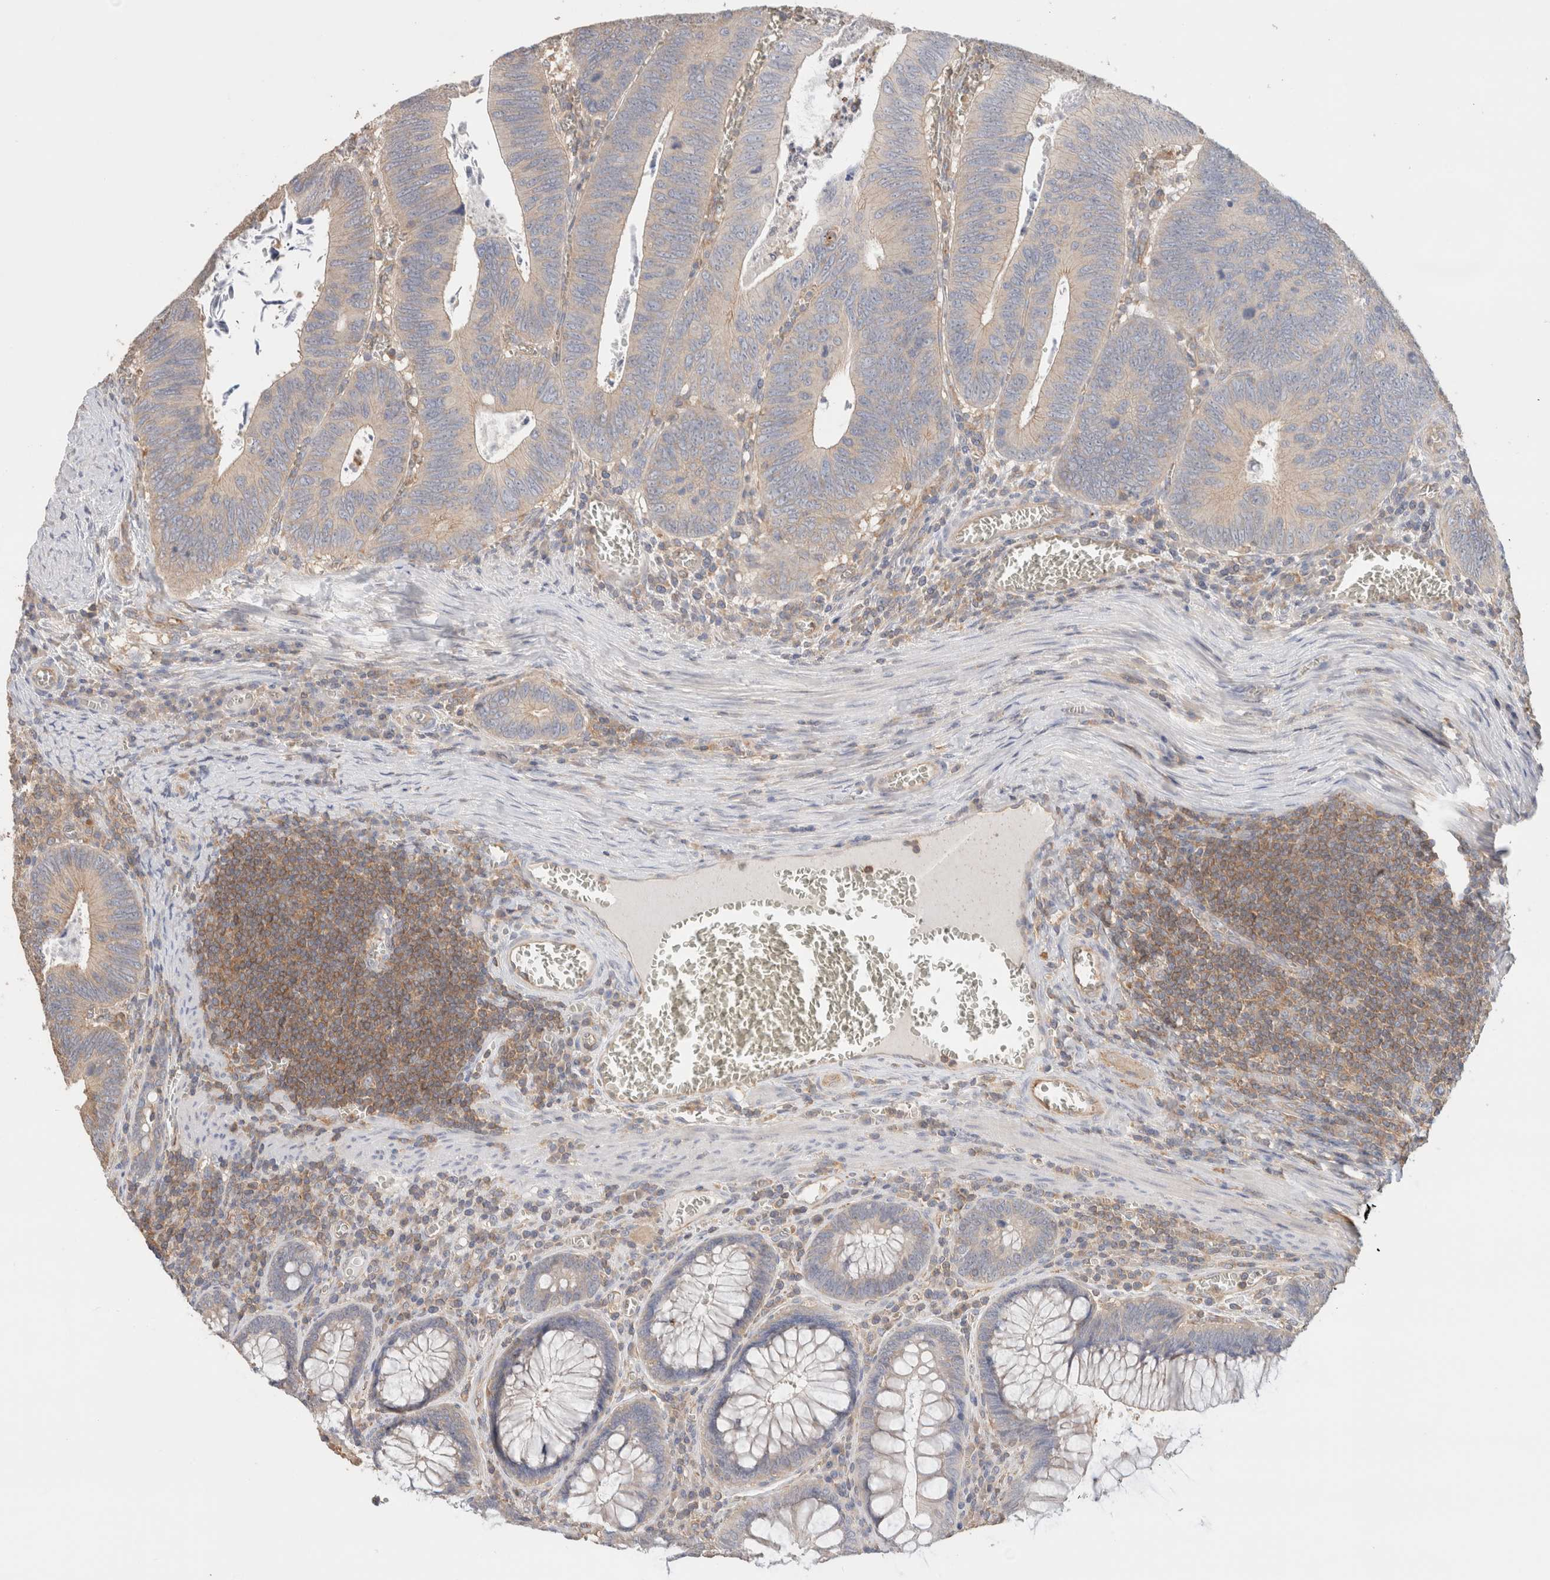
{"staining": {"intensity": "weak", "quantity": "<25%", "location": "cytoplasmic/membranous"}, "tissue": "colorectal cancer", "cell_type": "Tumor cells", "image_type": "cancer", "snomed": [{"axis": "morphology", "description": "Inflammation, NOS"}, {"axis": "morphology", "description": "Adenocarcinoma, NOS"}, {"axis": "topography", "description": "Colon"}], "caption": "Adenocarcinoma (colorectal) stained for a protein using IHC reveals no positivity tumor cells.", "gene": "CFAP418", "patient": {"sex": "male", "age": 72}}